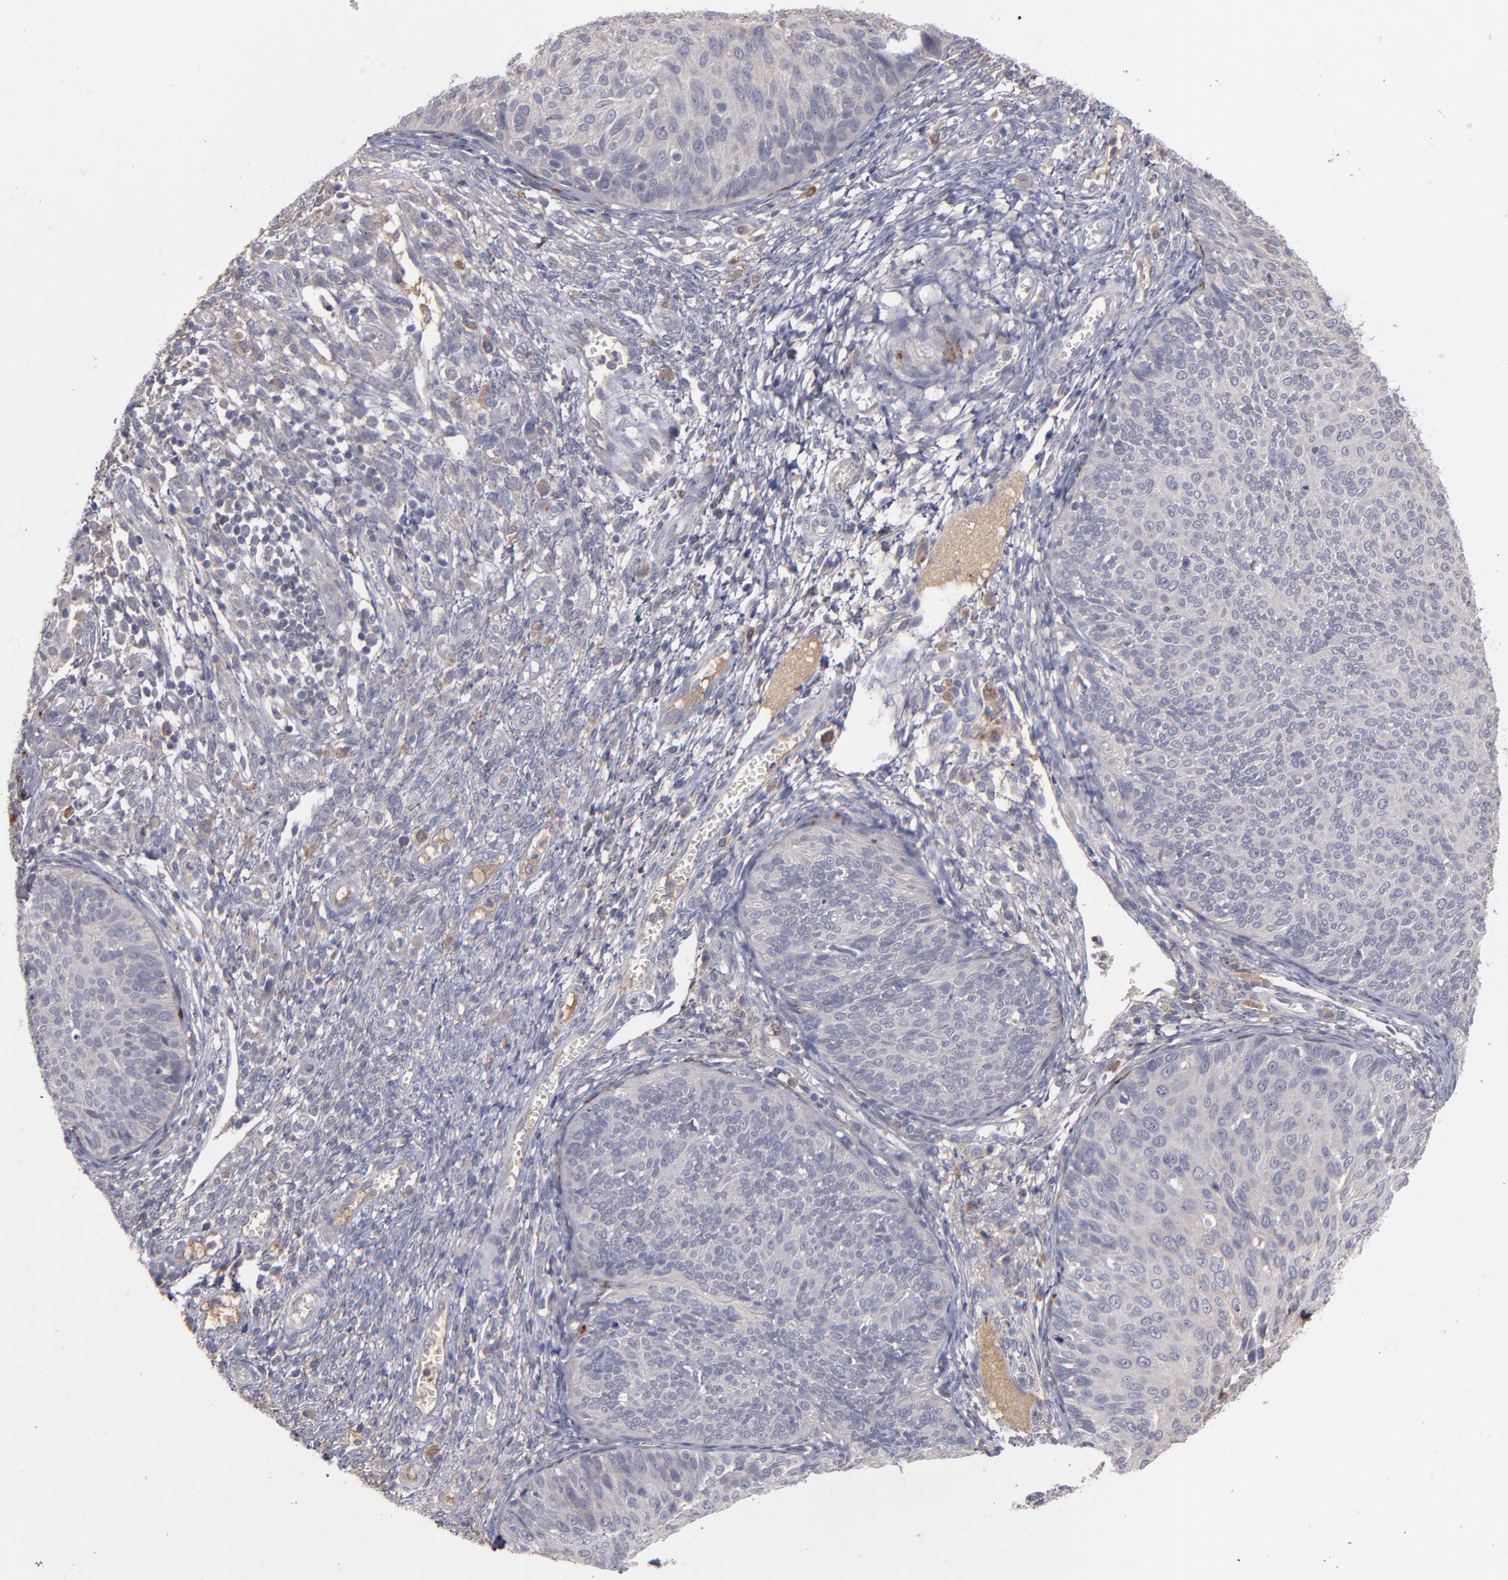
{"staining": {"intensity": "negative", "quantity": "none", "location": "none"}, "tissue": "cervical cancer", "cell_type": "Tumor cells", "image_type": "cancer", "snomed": [{"axis": "morphology", "description": "Squamous cell carcinoma, NOS"}, {"axis": "topography", "description": "Cervix"}], "caption": "Squamous cell carcinoma (cervical) was stained to show a protein in brown. There is no significant positivity in tumor cells.", "gene": "MMP11", "patient": {"sex": "female", "age": 36}}